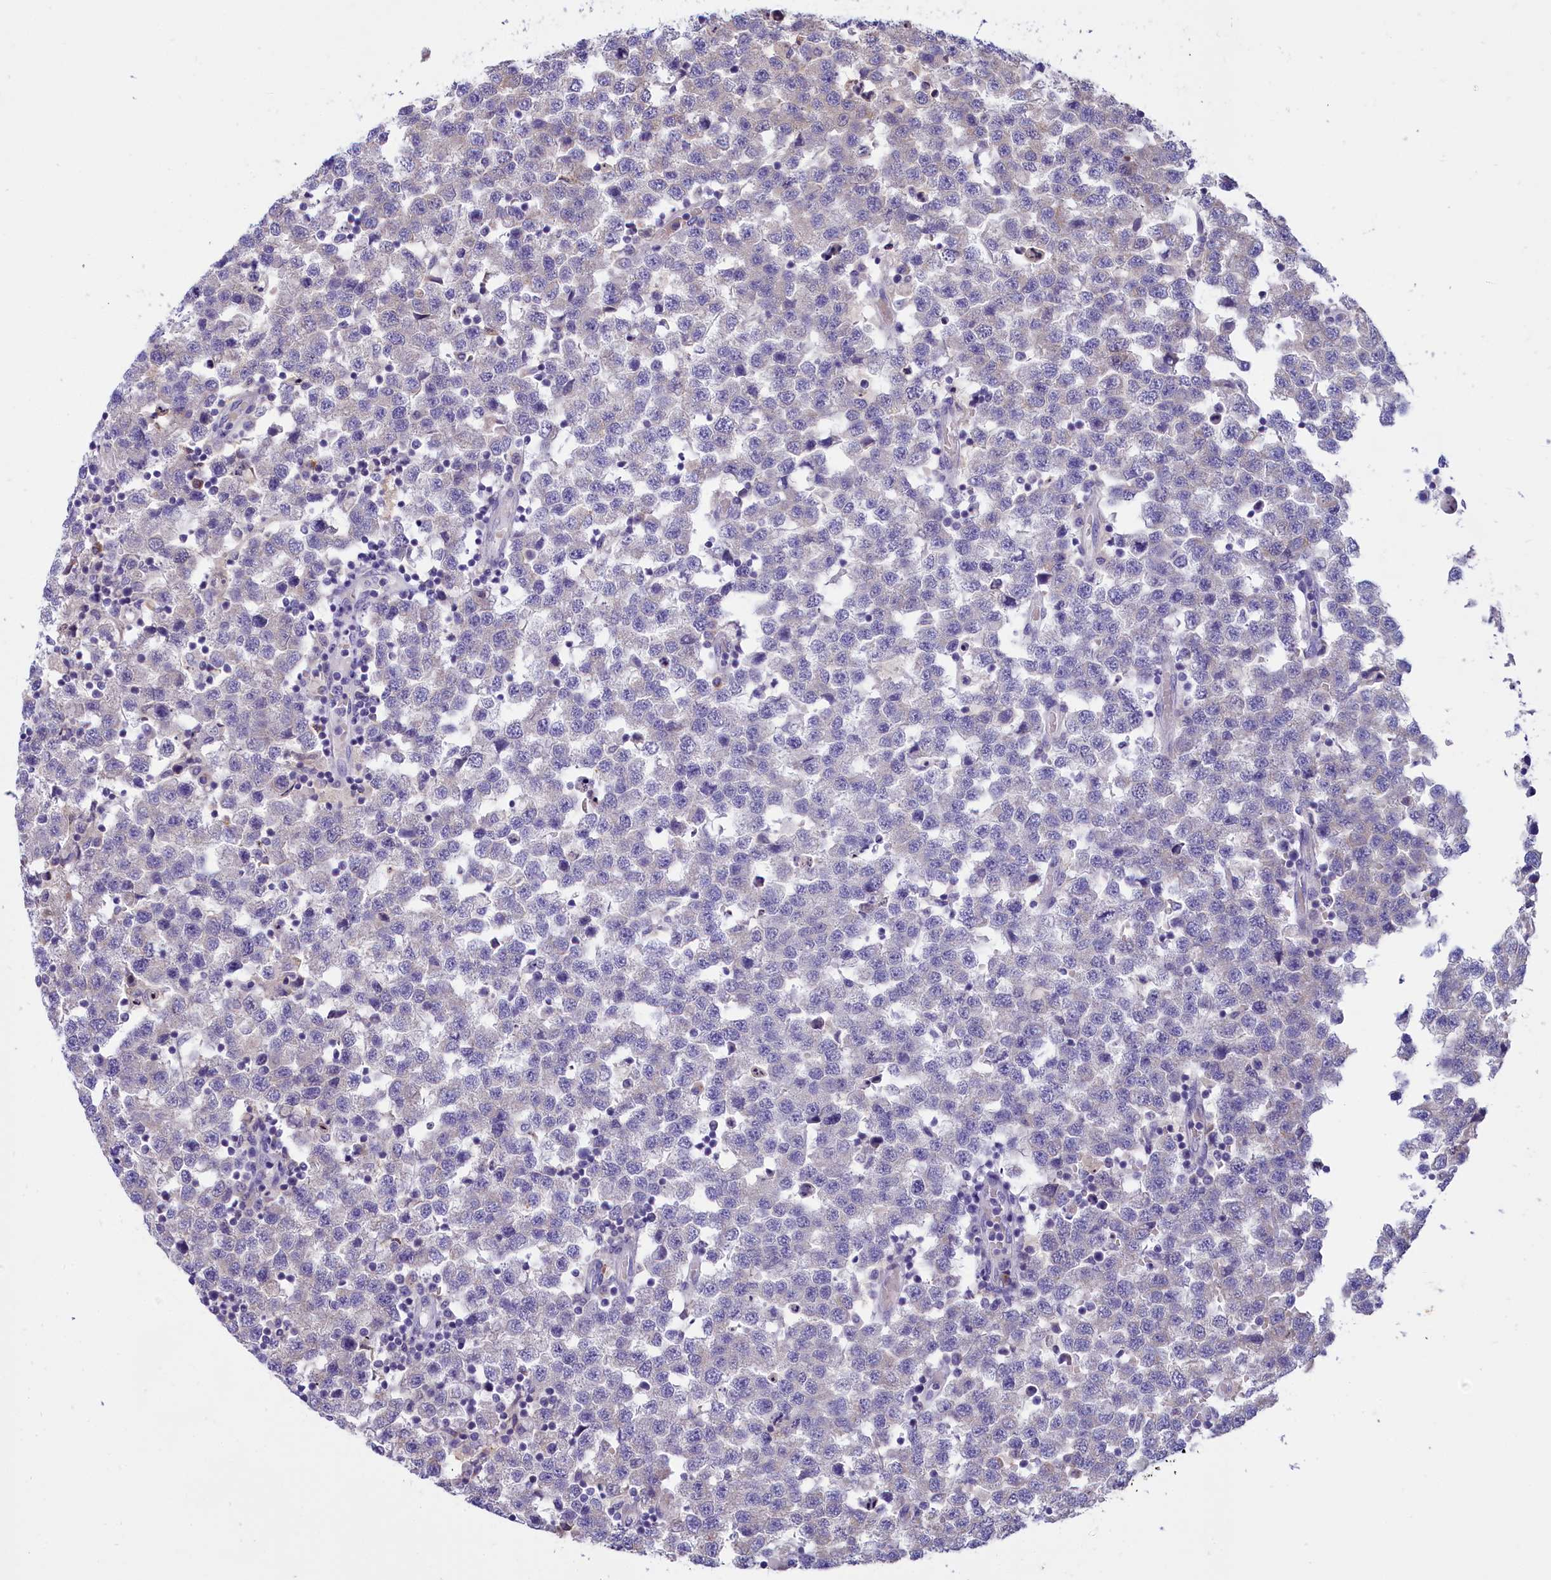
{"staining": {"intensity": "weak", "quantity": "<25%", "location": "cytoplasmic/membranous"}, "tissue": "testis cancer", "cell_type": "Tumor cells", "image_type": "cancer", "snomed": [{"axis": "morphology", "description": "Seminoma, NOS"}, {"axis": "topography", "description": "Testis"}], "caption": "This is an IHC histopathology image of seminoma (testis). There is no expression in tumor cells.", "gene": "MEMO1", "patient": {"sex": "male", "age": 34}}